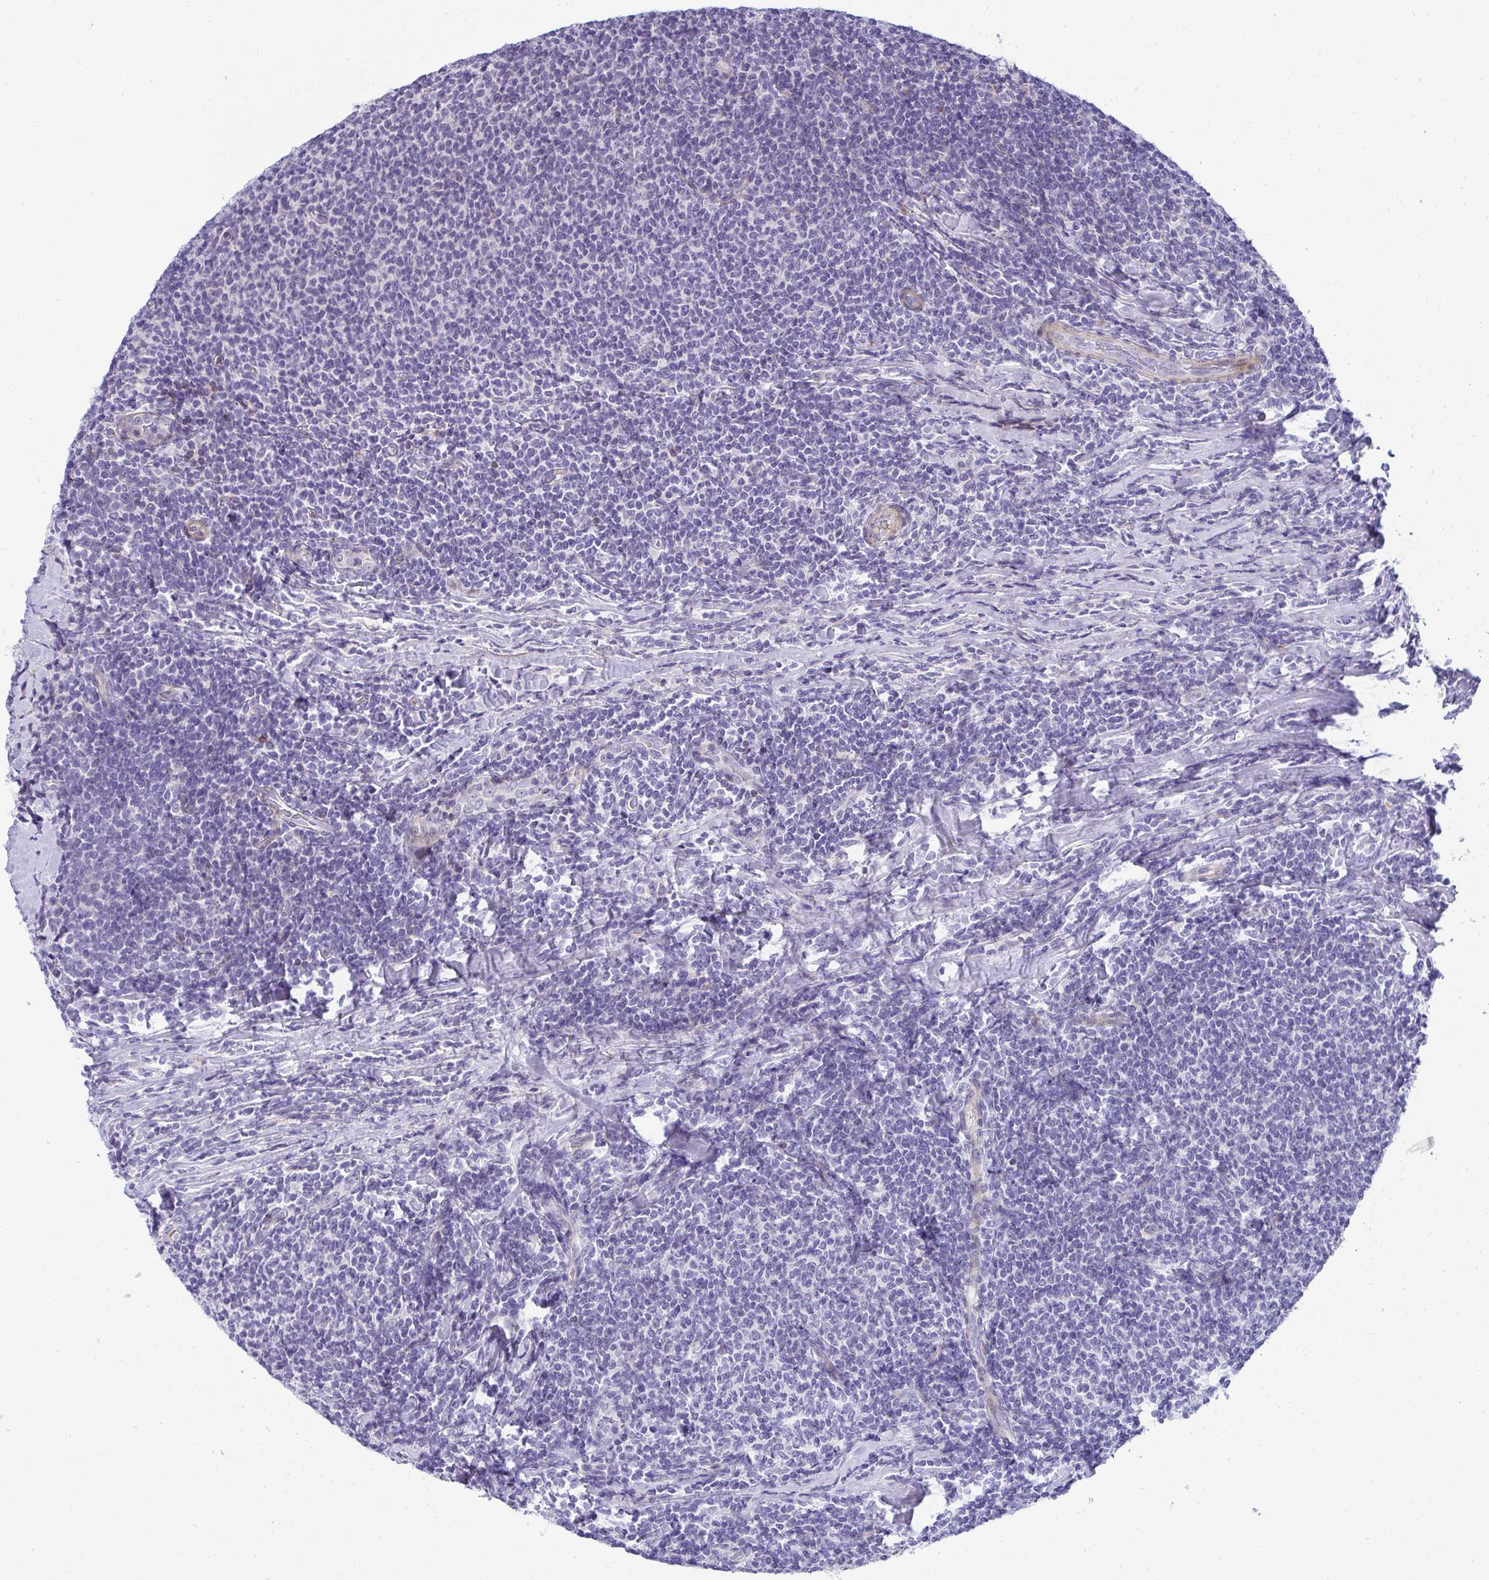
{"staining": {"intensity": "negative", "quantity": "none", "location": "none"}, "tissue": "lymphoma", "cell_type": "Tumor cells", "image_type": "cancer", "snomed": [{"axis": "morphology", "description": "Malignant lymphoma, non-Hodgkin's type, Low grade"}, {"axis": "topography", "description": "Lymph node"}], "caption": "Human malignant lymphoma, non-Hodgkin's type (low-grade) stained for a protein using immunohistochemistry demonstrates no positivity in tumor cells.", "gene": "AK5", "patient": {"sex": "male", "age": 52}}